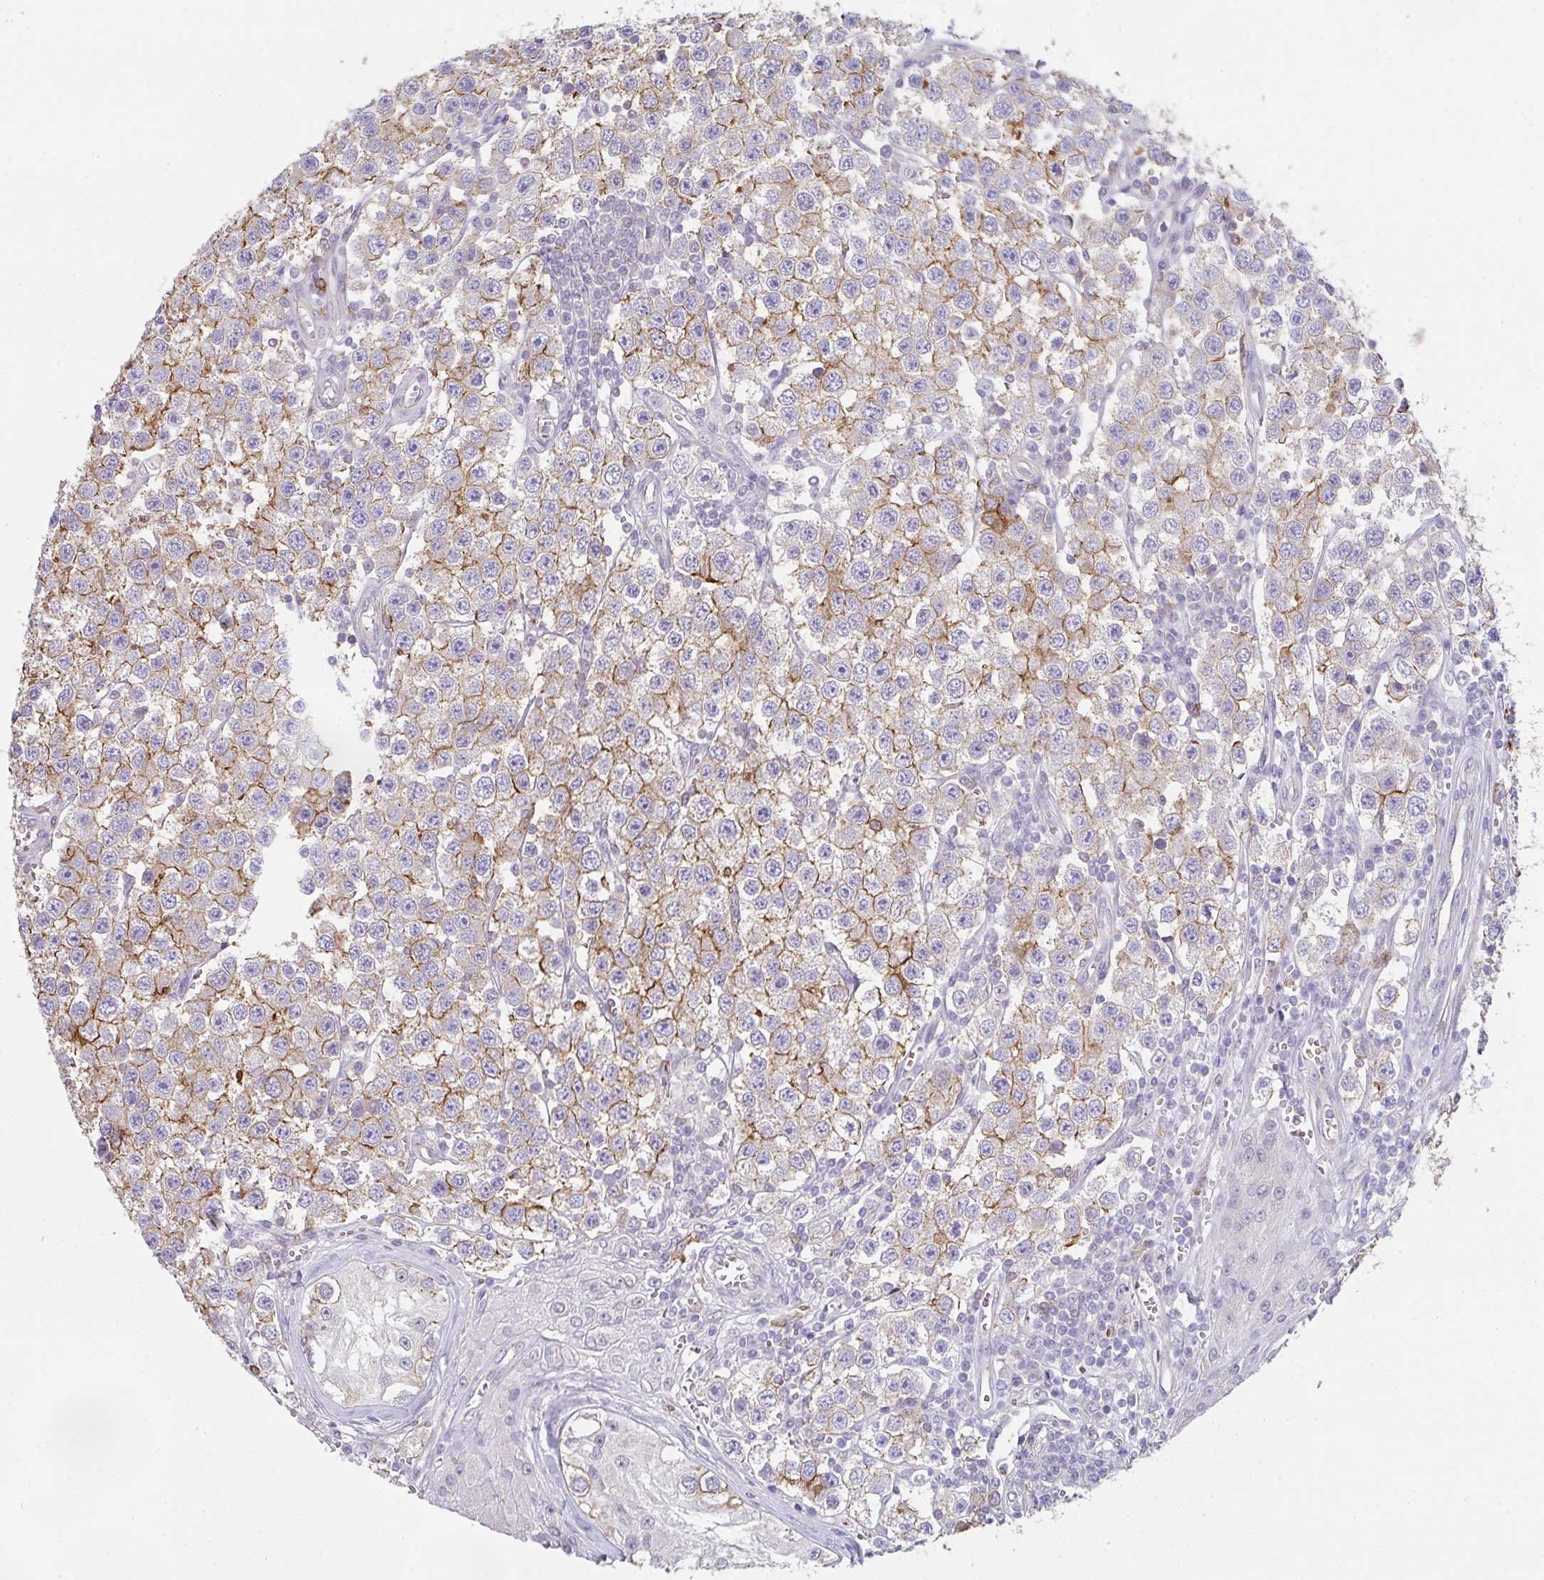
{"staining": {"intensity": "moderate", "quantity": "25%-75%", "location": "cytoplasmic/membranous"}, "tissue": "testis cancer", "cell_type": "Tumor cells", "image_type": "cancer", "snomed": [{"axis": "morphology", "description": "Seminoma, NOS"}, {"axis": "topography", "description": "Testis"}], "caption": "A brown stain labels moderate cytoplasmic/membranous expression of a protein in testis cancer (seminoma) tumor cells.", "gene": "DBN1", "patient": {"sex": "male", "age": 34}}